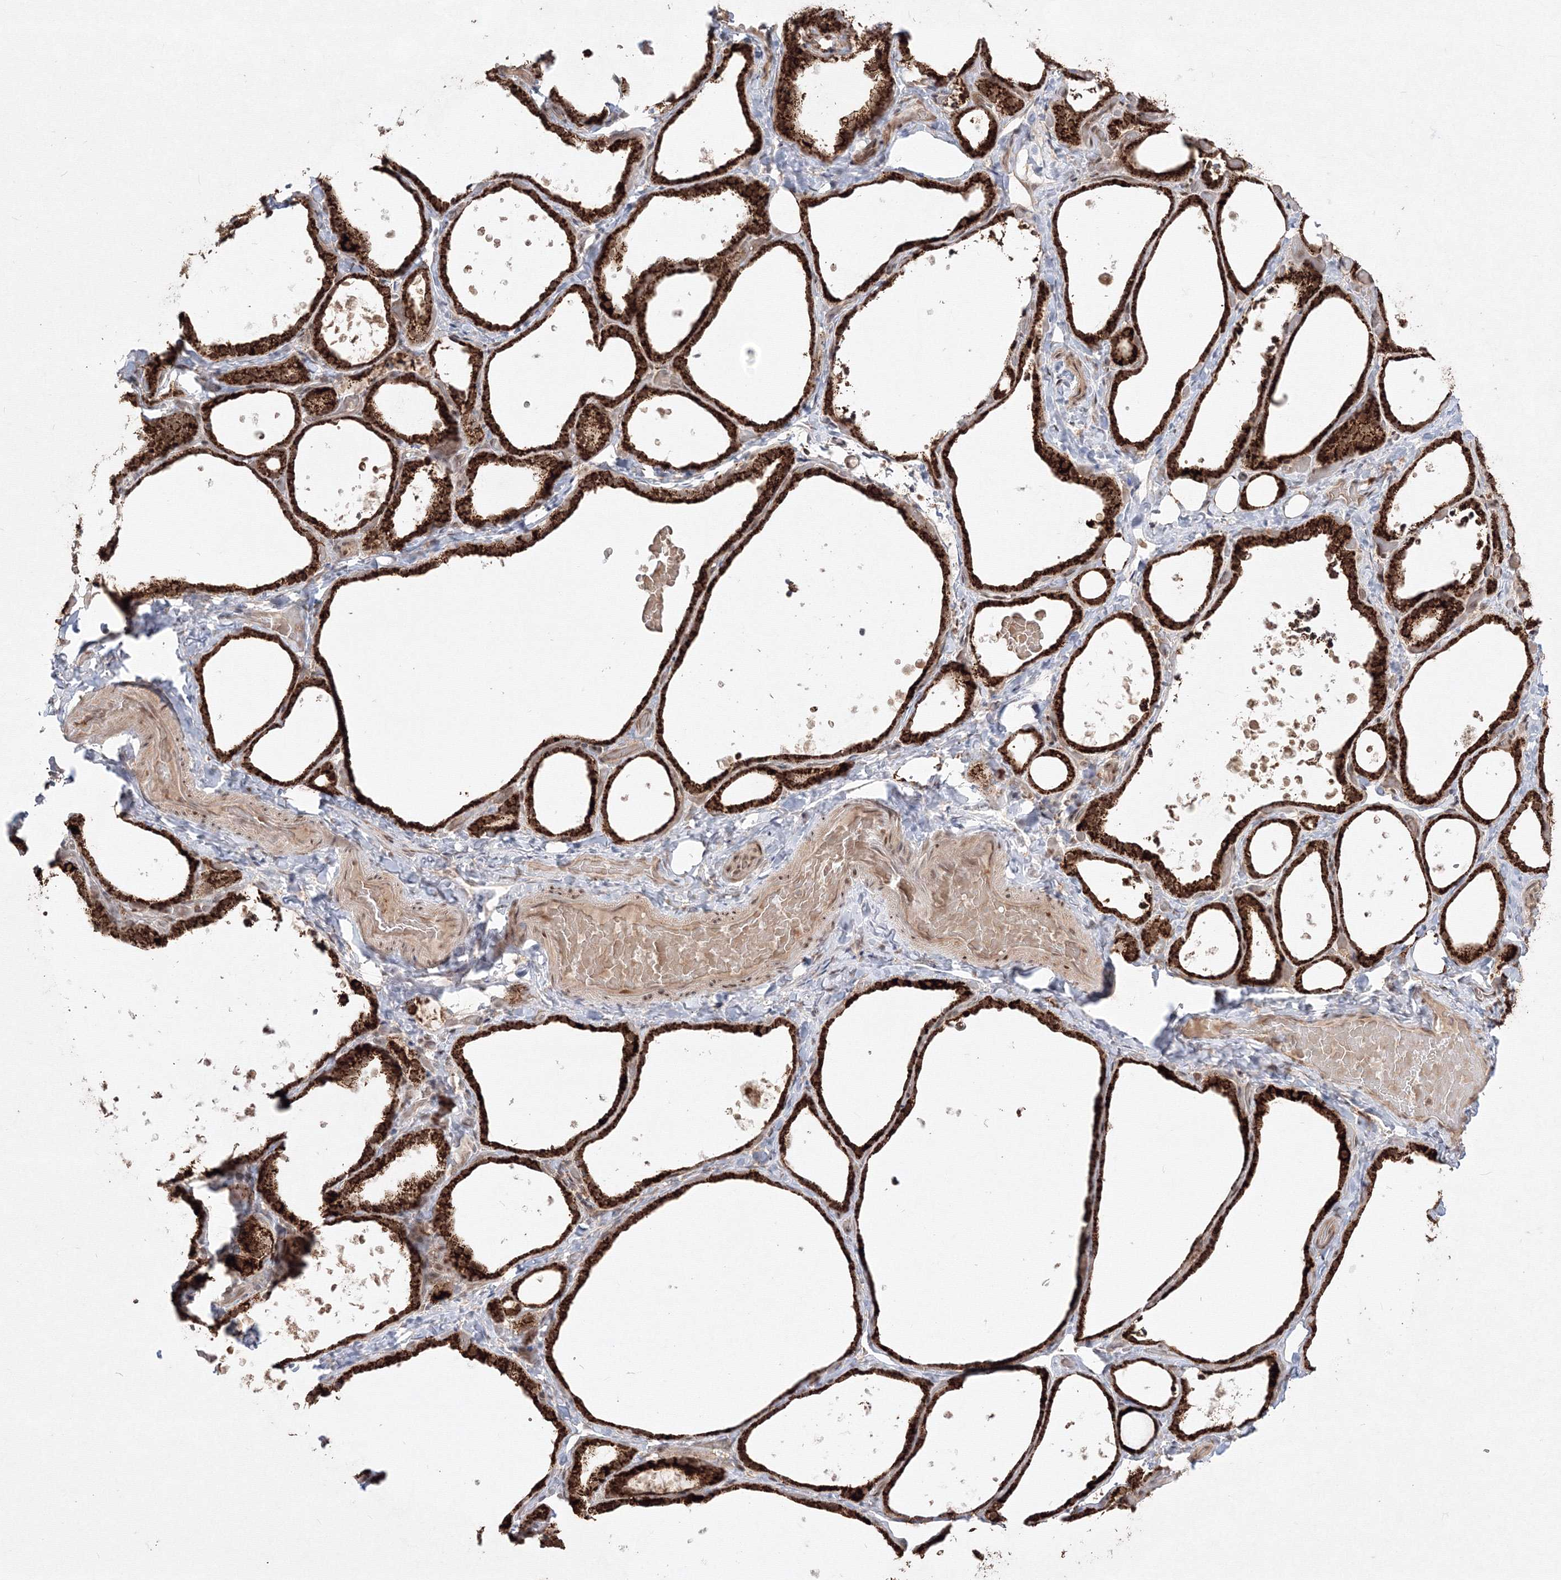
{"staining": {"intensity": "strong", "quantity": ">75%", "location": "cytoplasmic/membranous,nuclear"}, "tissue": "thyroid gland", "cell_type": "Glandular cells", "image_type": "normal", "snomed": [{"axis": "morphology", "description": "Normal tissue, NOS"}, {"axis": "topography", "description": "Thyroid gland"}], "caption": "Immunohistochemical staining of normal human thyroid gland demonstrates >75% levels of strong cytoplasmic/membranous,nuclear protein positivity in approximately >75% of glandular cells. The staining is performed using DAB brown chromogen to label protein expression. The nuclei are counter-stained blue using hematoxylin.", "gene": "COPS4", "patient": {"sex": "female", "age": 44}}